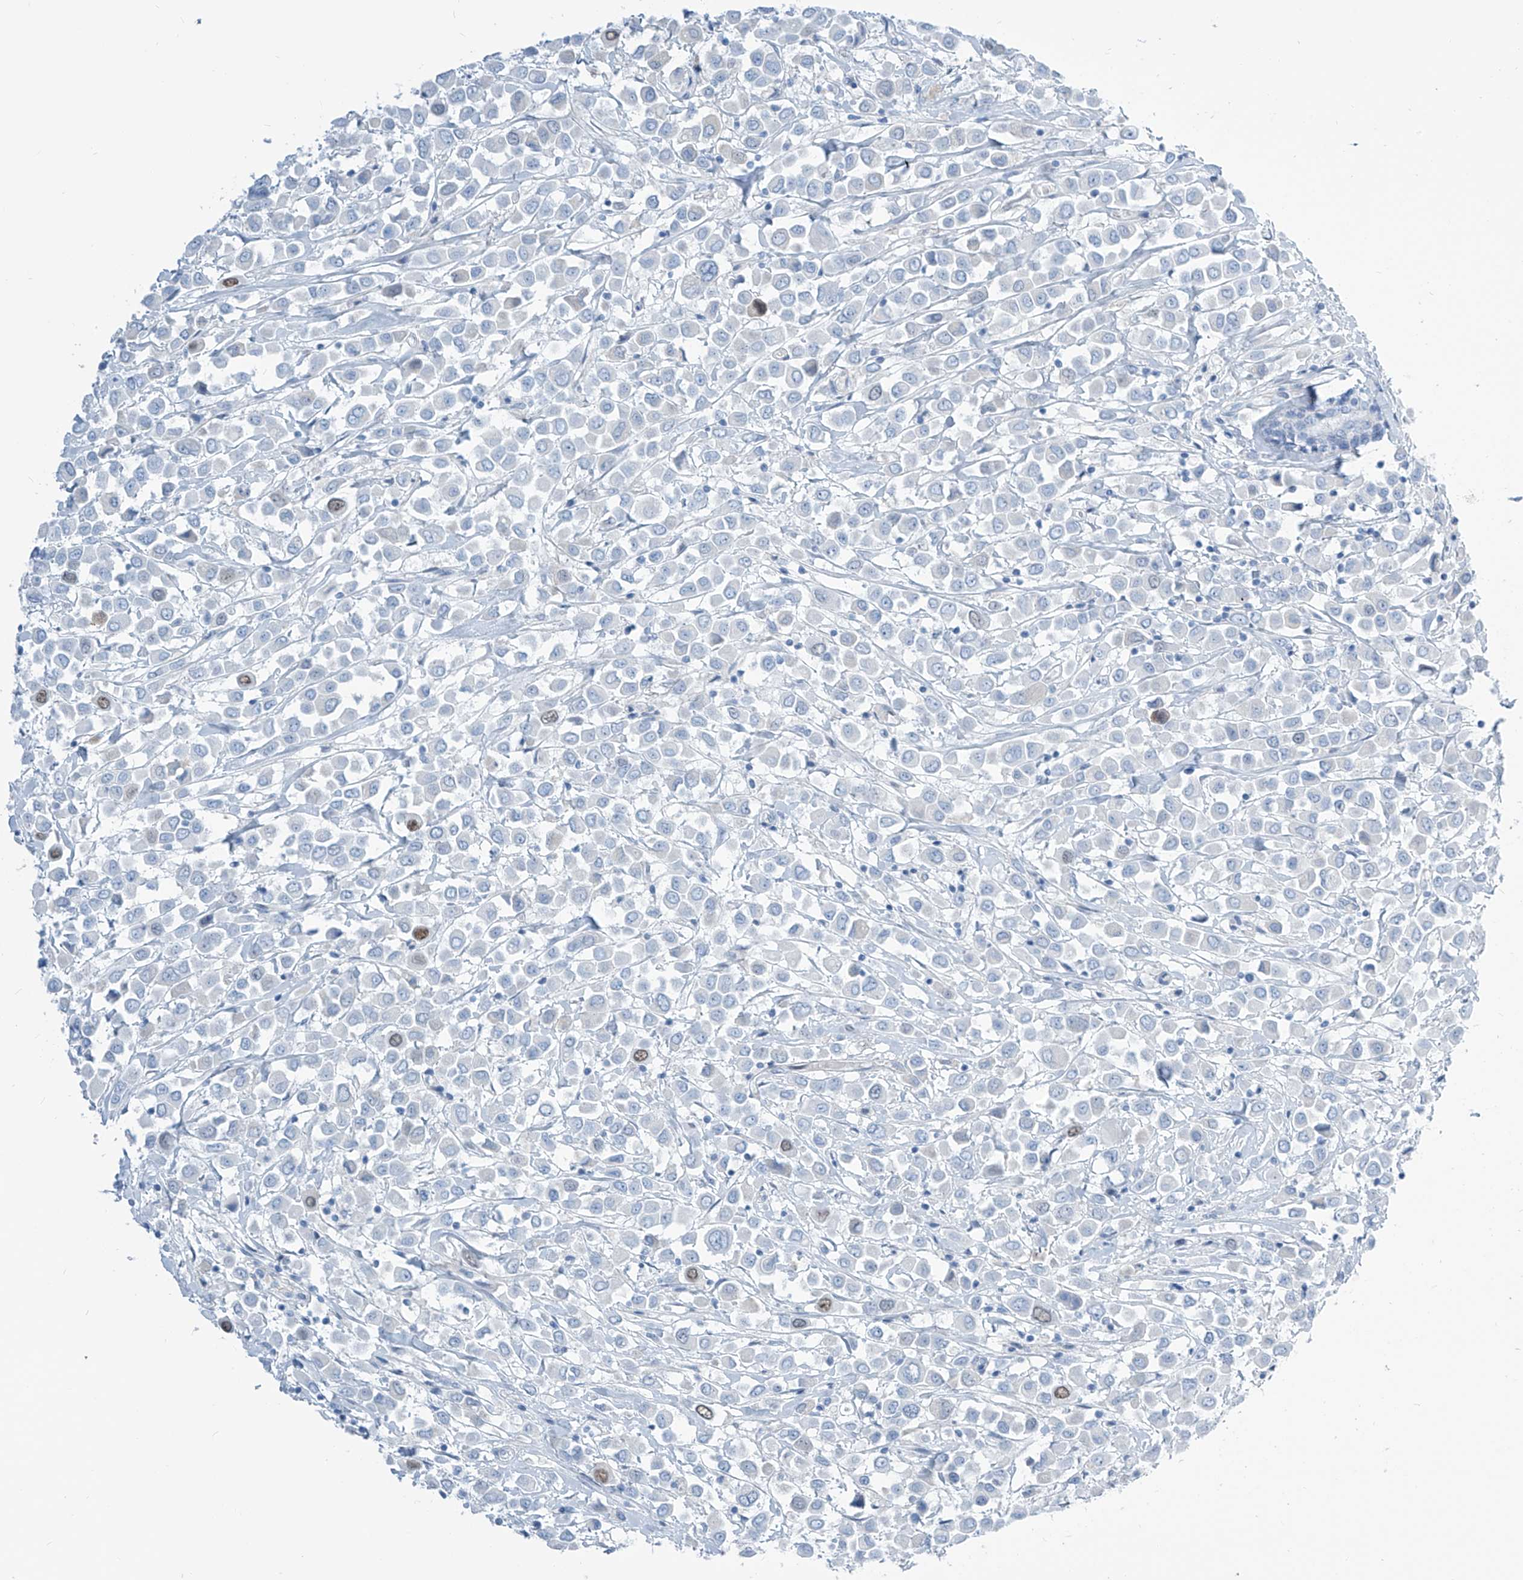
{"staining": {"intensity": "weak", "quantity": "<25%", "location": "nuclear"}, "tissue": "breast cancer", "cell_type": "Tumor cells", "image_type": "cancer", "snomed": [{"axis": "morphology", "description": "Duct carcinoma"}, {"axis": "topography", "description": "Breast"}], "caption": "Photomicrograph shows no protein expression in tumor cells of intraductal carcinoma (breast) tissue.", "gene": "SGO2", "patient": {"sex": "female", "age": 61}}